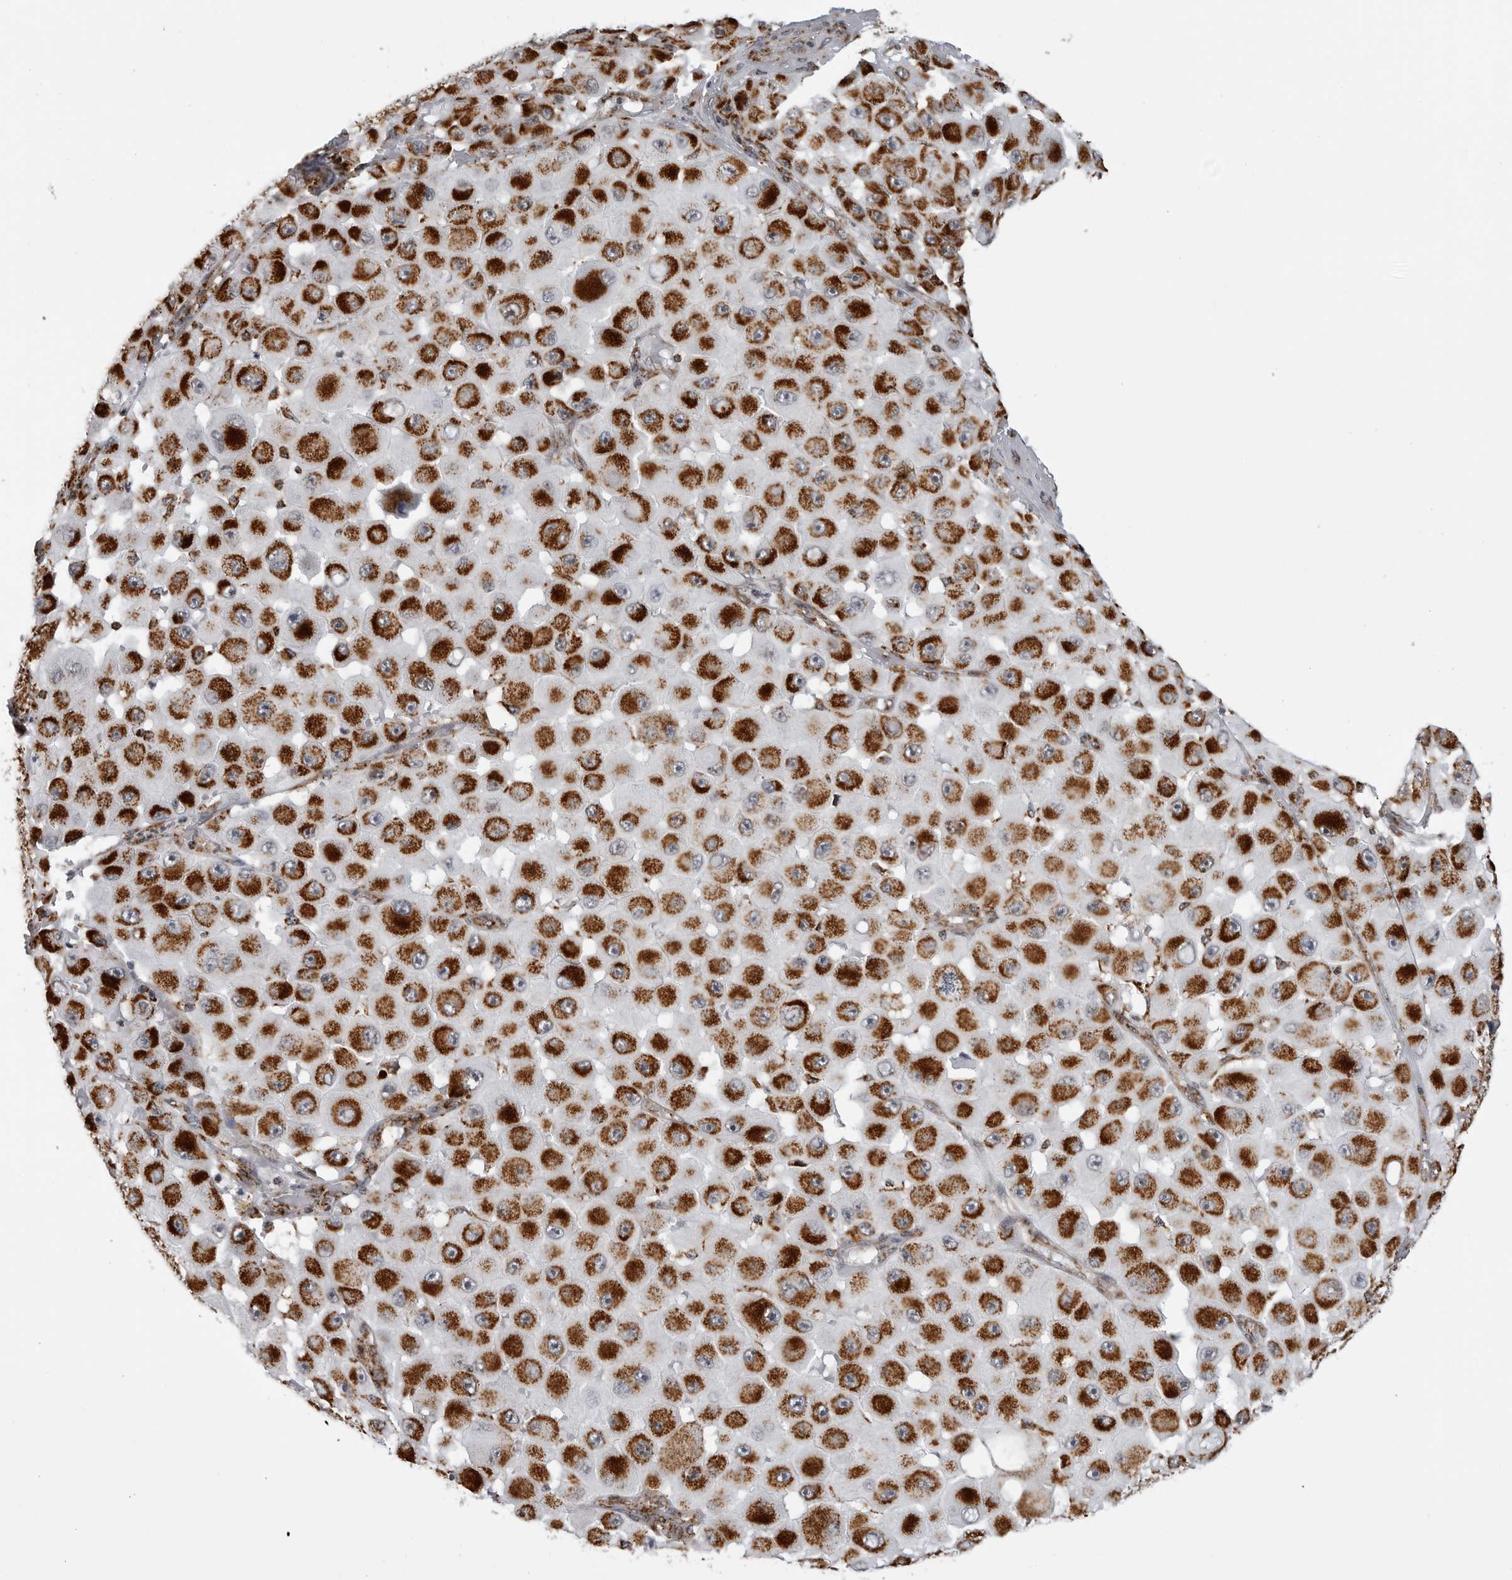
{"staining": {"intensity": "strong", "quantity": ">75%", "location": "cytoplasmic/membranous"}, "tissue": "melanoma", "cell_type": "Tumor cells", "image_type": "cancer", "snomed": [{"axis": "morphology", "description": "Malignant melanoma, NOS"}, {"axis": "topography", "description": "Skin"}], "caption": "A brown stain labels strong cytoplasmic/membranous staining of a protein in malignant melanoma tumor cells. (Stains: DAB (3,3'-diaminobenzidine) in brown, nuclei in blue, Microscopy: brightfield microscopy at high magnification).", "gene": "COX5A", "patient": {"sex": "female", "age": 81}}